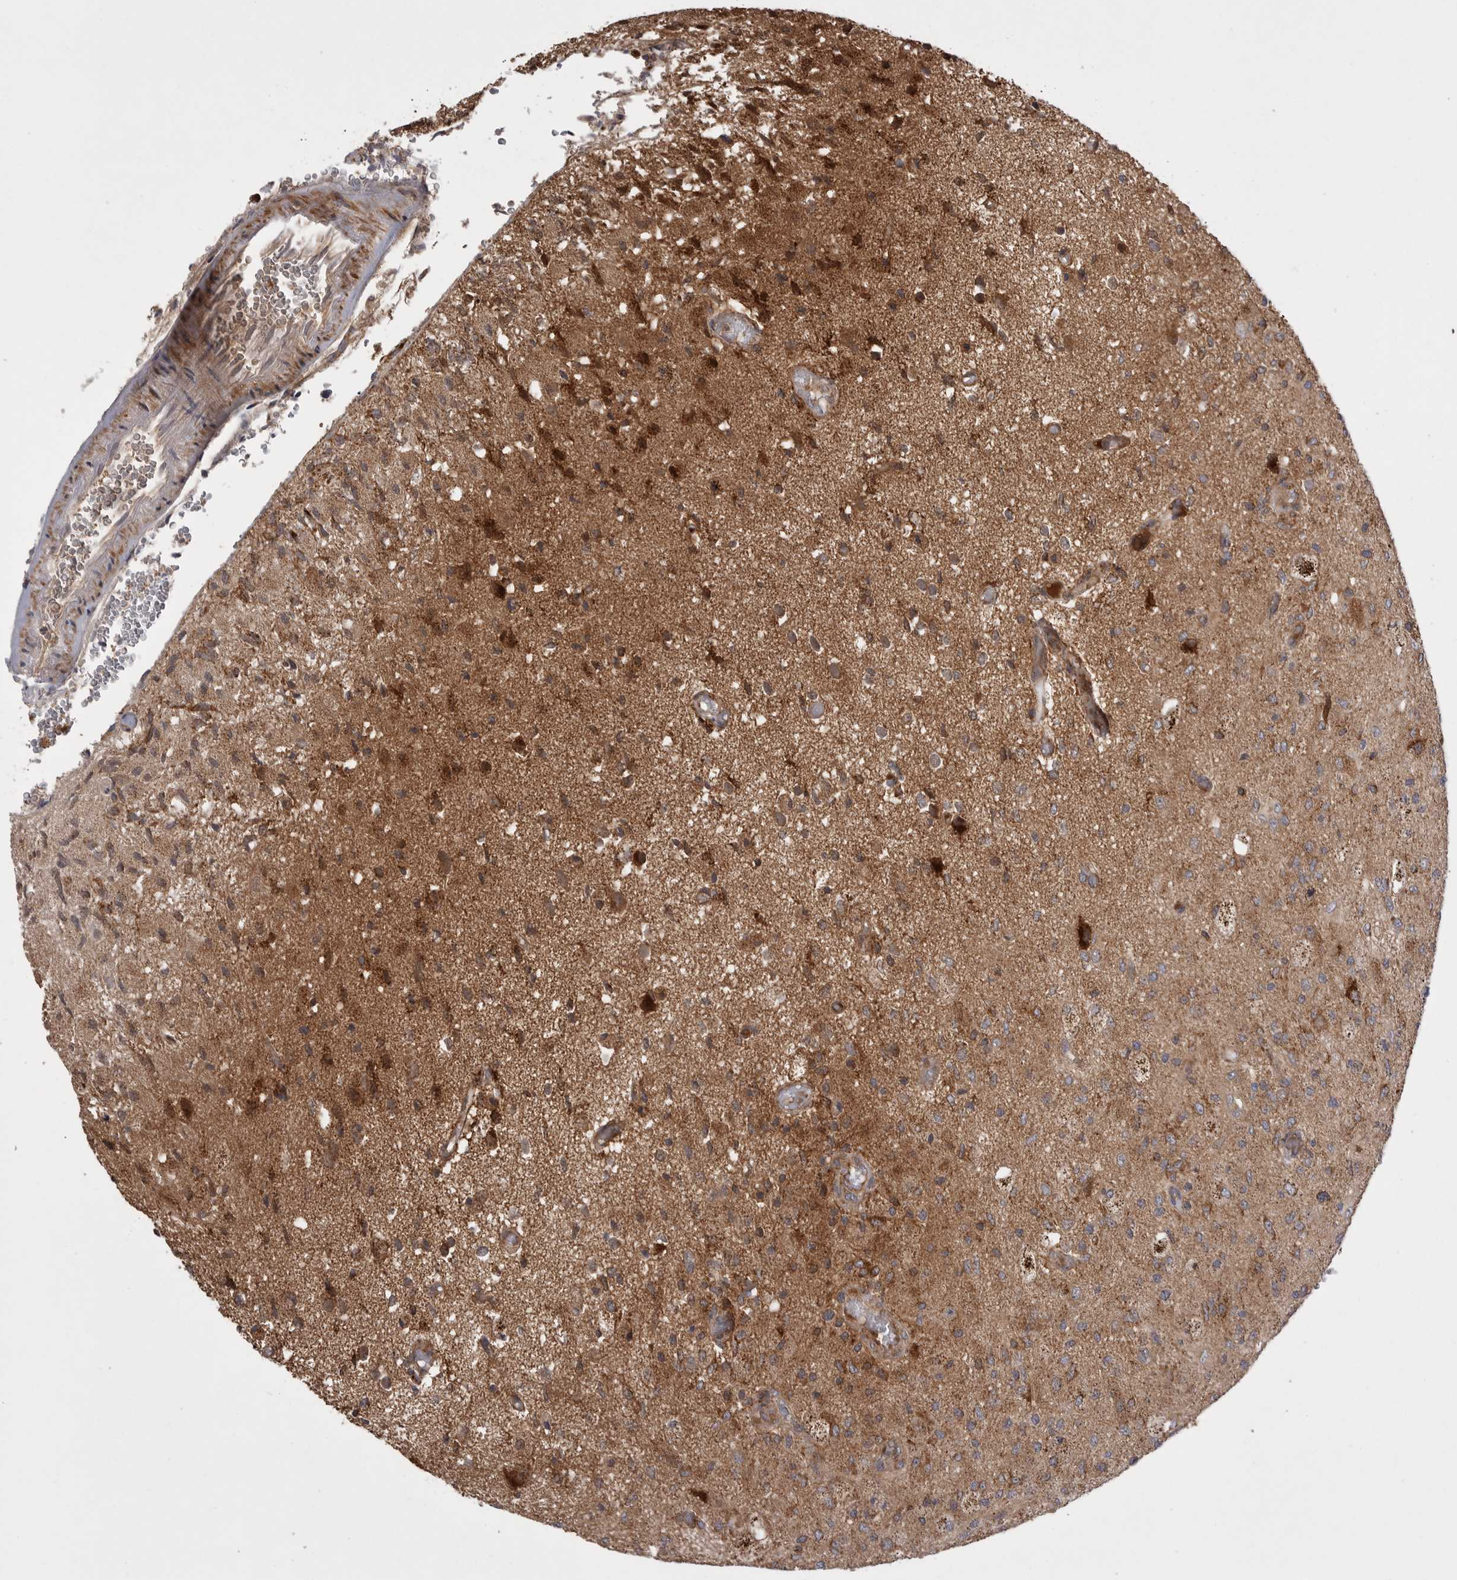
{"staining": {"intensity": "moderate", "quantity": ">75%", "location": "cytoplasmic/membranous"}, "tissue": "glioma", "cell_type": "Tumor cells", "image_type": "cancer", "snomed": [{"axis": "morphology", "description": "Normal tissue, NOS"}, {"axis": "morphology", "description": "Glioma, malignant, High grade"}, {"axis": "topography", "description": "Cerebral cortex"}], "caption": "Immunohistochemical staining of human glioma shows medium levels of moderate cytoplasmic/membranous staining in about >75% of tumor cells.", "gene": "KYAT3", "patient": {"sex": "male", "age": 77}}